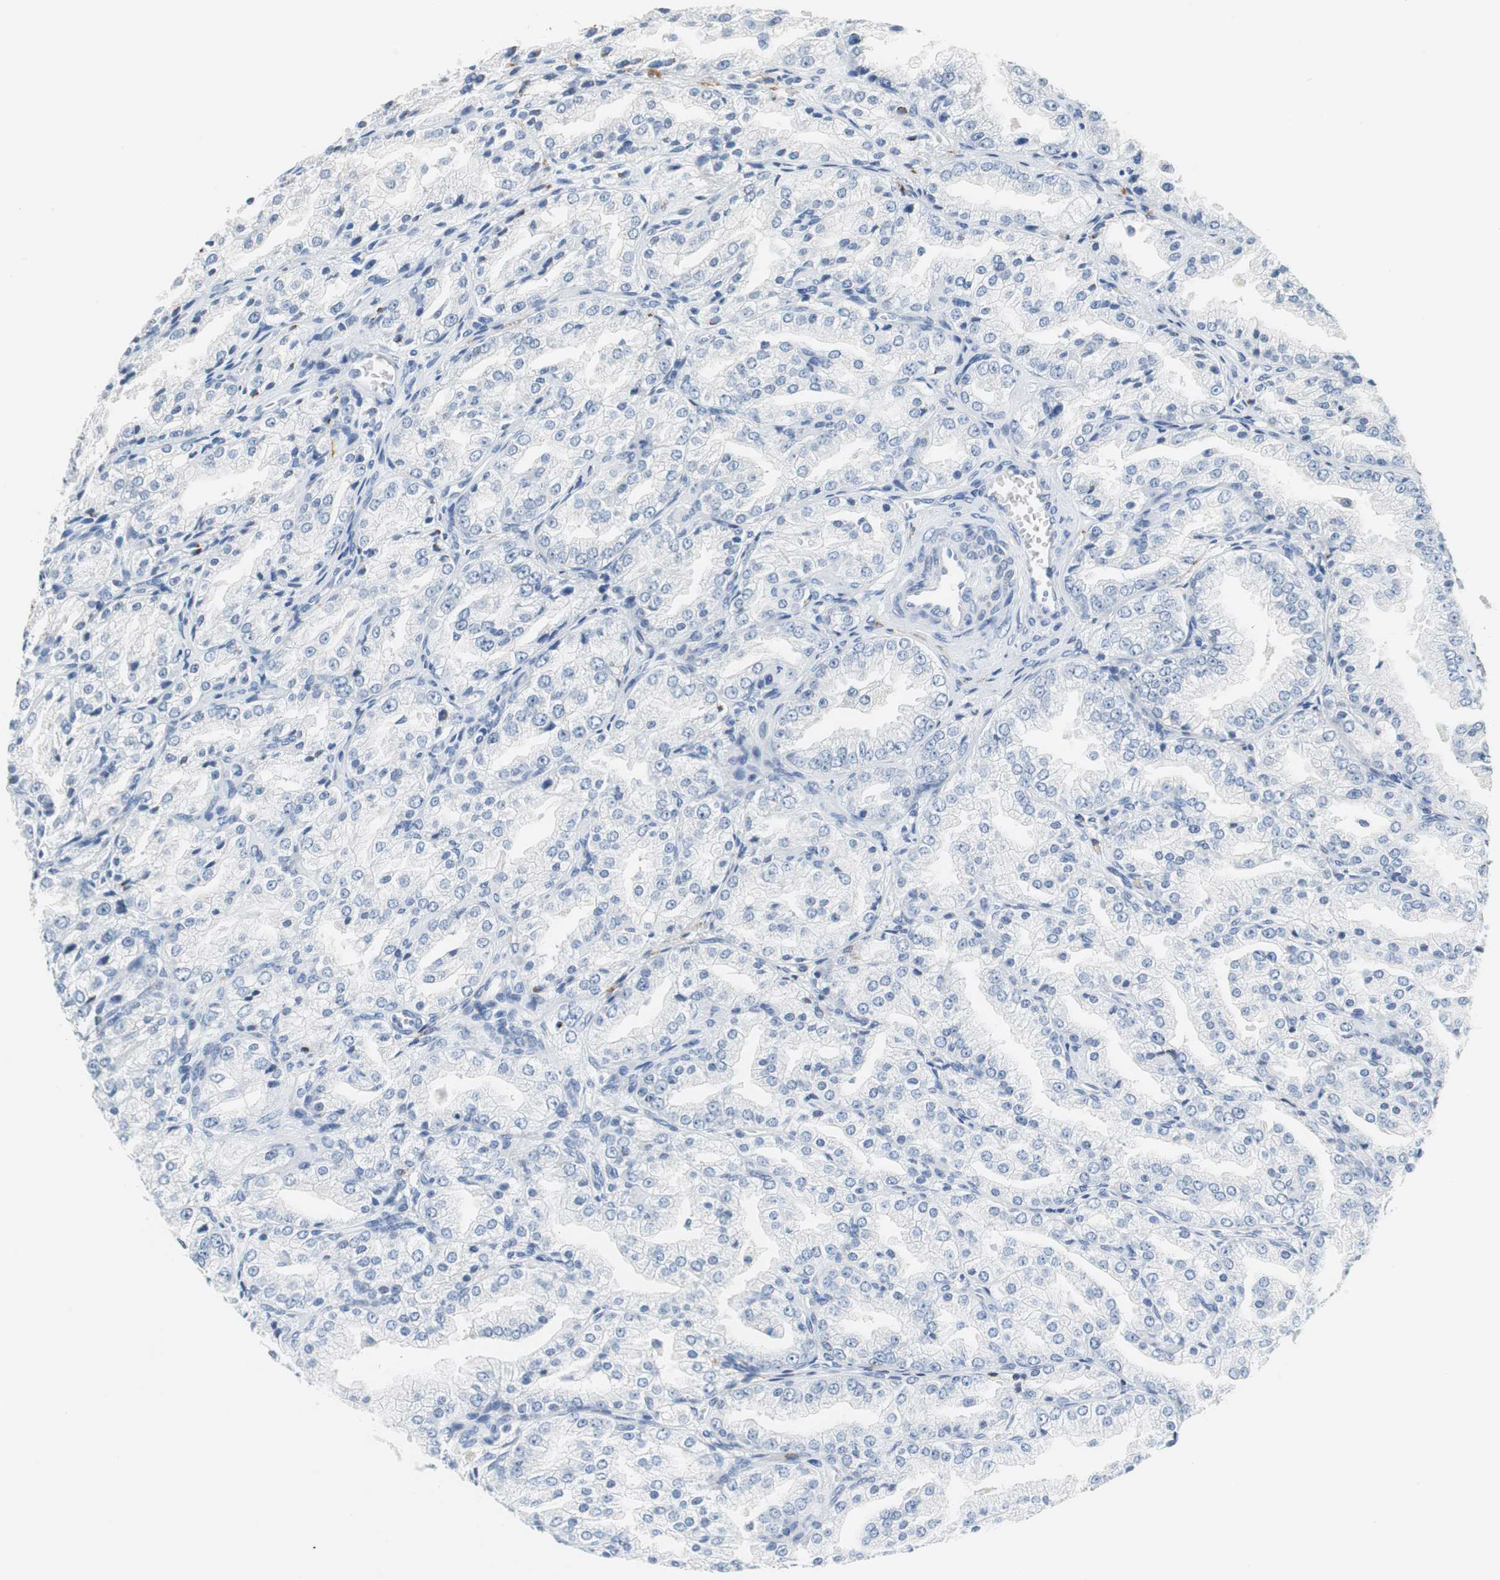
{"staining": {"intensity": "negative", "quantity": "none", "location": "none"}, "tissue": "prostate cancer", "cell_type": "Tumor cells", "image_type": "cancer", "snomed": [{"axis": "morphology", "description": "Adenocarcinoma, High grade"}, {"axis": "topography", "description": "Prostate"}], "caption": "High power microscopy photomicrograph of an IHC image of prostate cancer, revealing no significant staining in tumor cells. (DAB (3,3'-diaminobenzidine) IHC with hematoxylin counter stain).", "gene": "MUC7", "patient": {"sex": "male", "age": 61}}